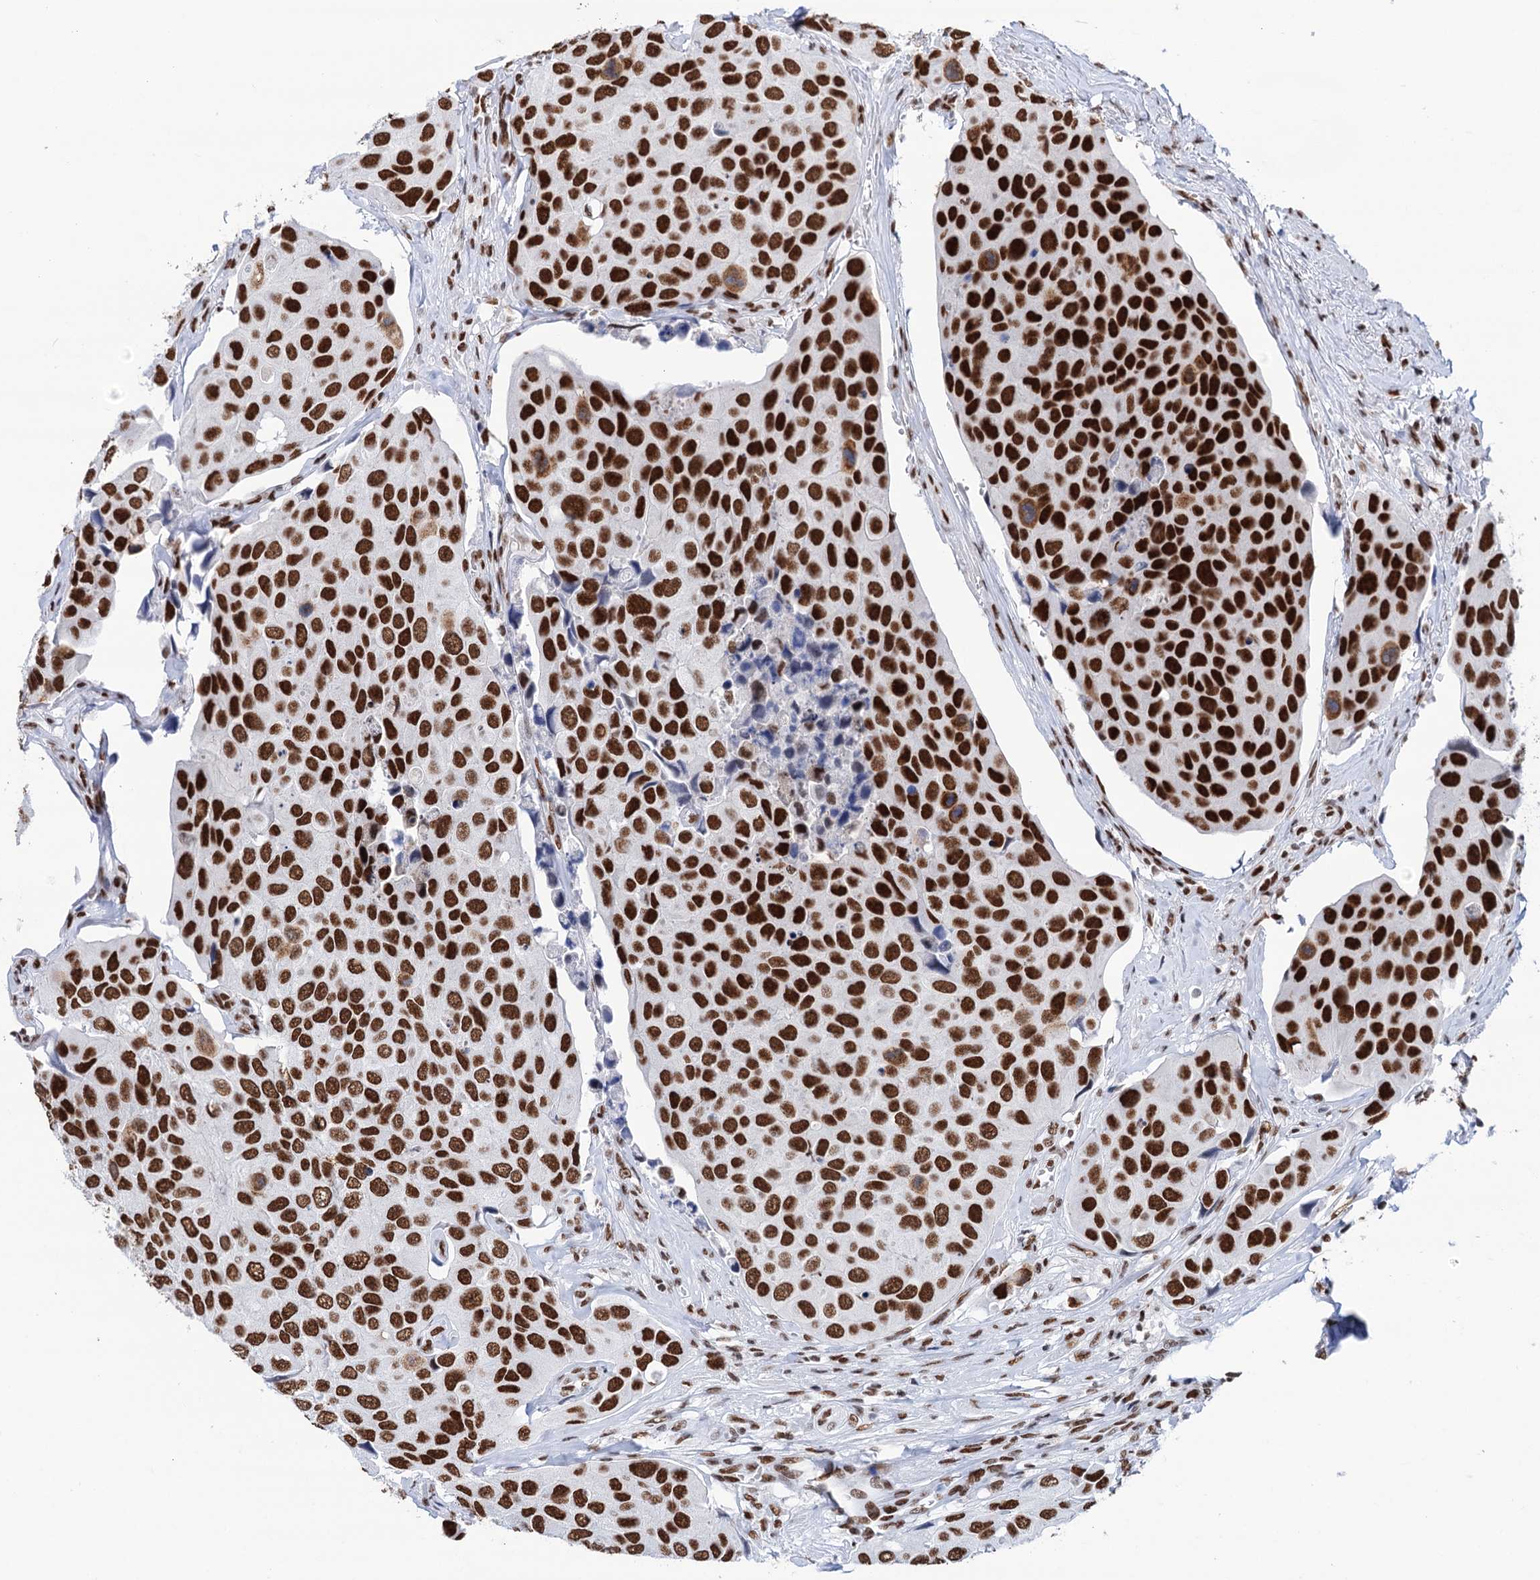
{"staining": {"intensity": "strong", "quantity": ">75%", "location": "nuclear"}, "tissue": "urothelial cancer", "cell_type": "Tumor cells", "image_type": "cancer", "snomed": [{"axis": "morphology", "description": "Urothelial carcinoma, High grade"}, {"axis": "topography", "description": "Urinary bladder"}], "caption": "Brown immunohistochemical staining in urothelial carcinoma (high-grade) reveals strong nuclear expression in about >75% of tumor cells.", "gene": "MATR3", "patient": {"sex": "male", "age": 74}}